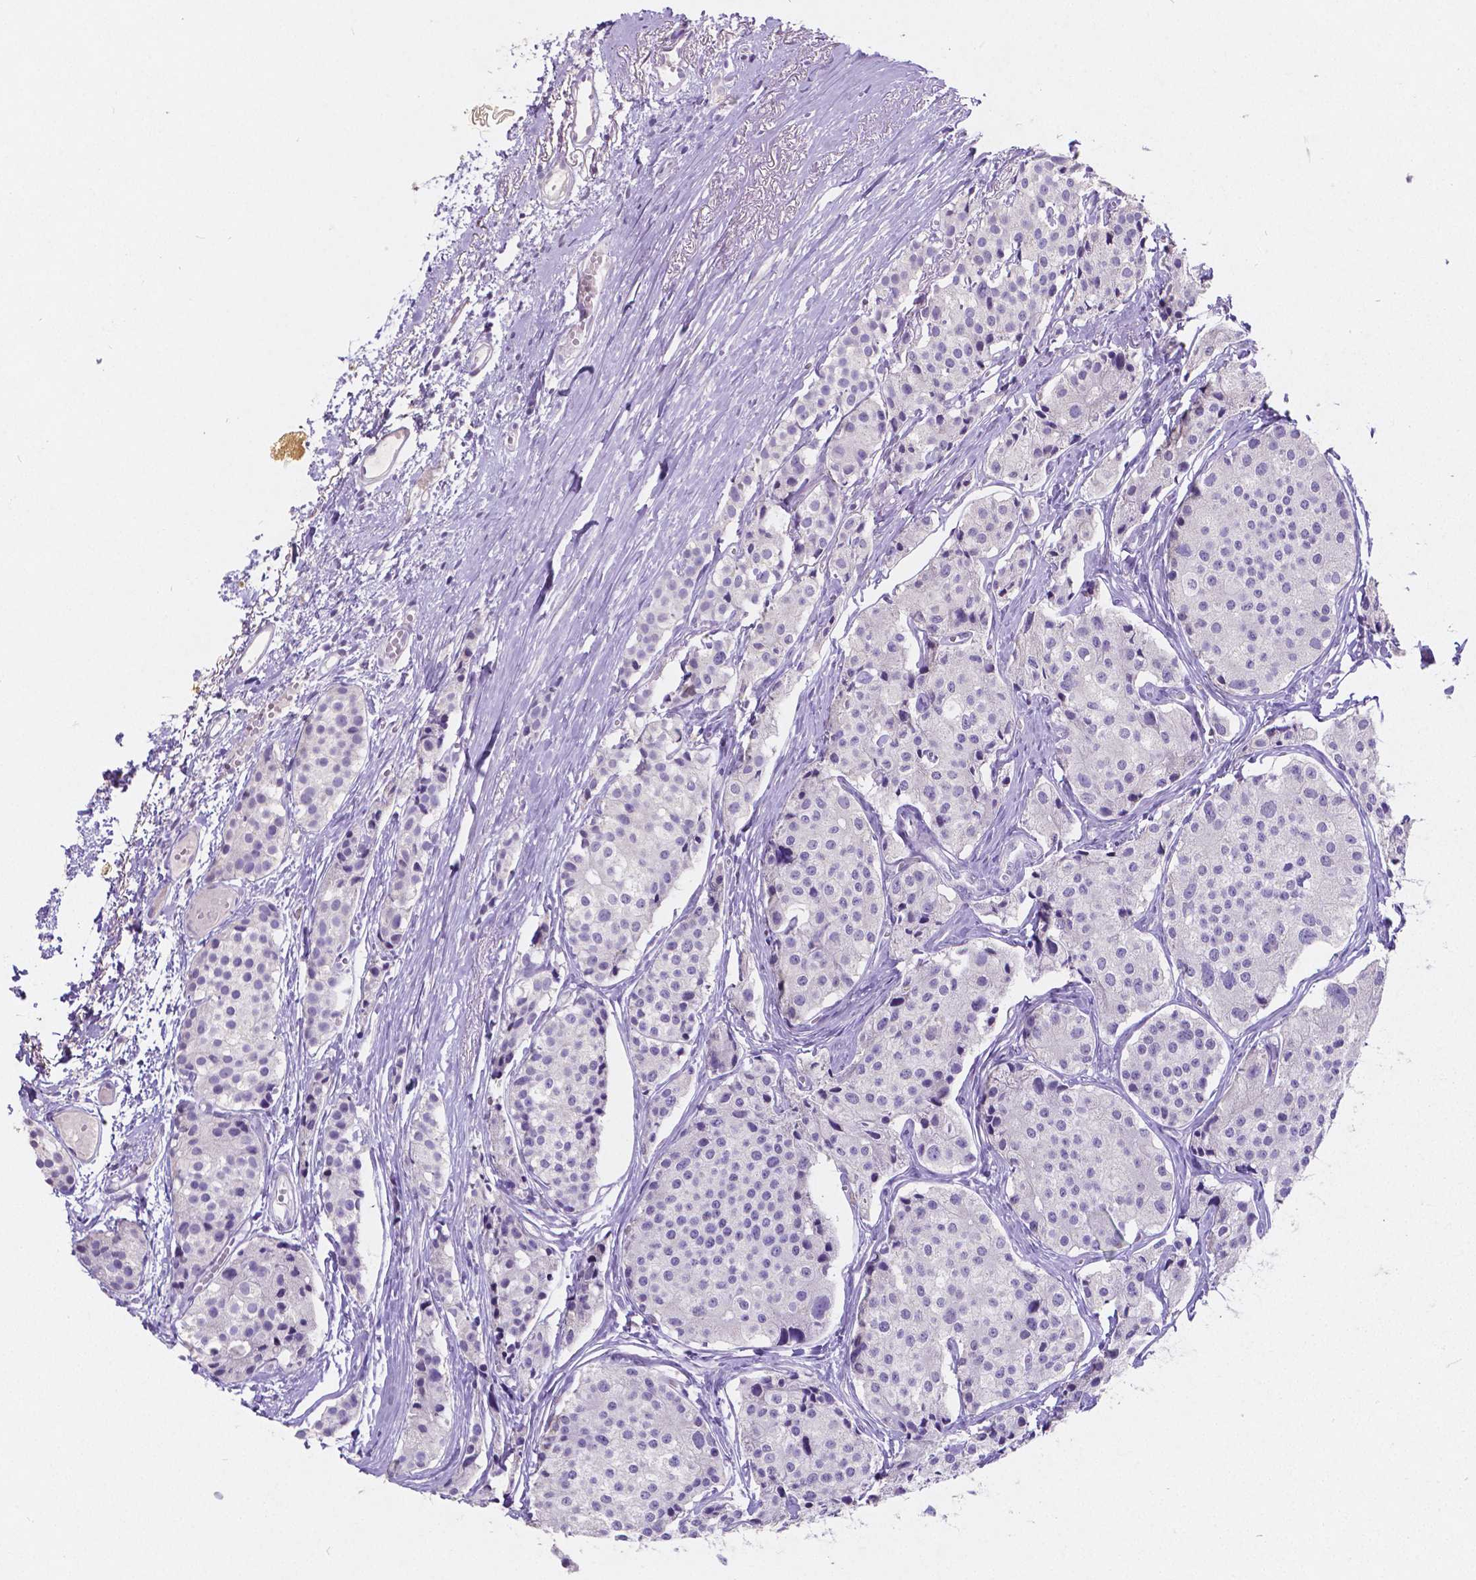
{"staining": {"intensity": "negative", "quantity": "none", "location": "none"}, "tissue": "carcinoid", "cell_type": "Tumor cells", "image_type": "cancer", "snomed": [{"axis": "morphology", "description": "Carcinoid, malignant, NOS"}, {"axis": "topography", "description": "Small intestine"}], "caption": "Immunohistochemistry image of carcinoid stained for a protein (brown), which displays no expression in tumor cells. (DAB (3,3'-diaminobenzidine) immunohistochemistry (IHC), high magnification).", "gene": "SATB2", "patient": {"sex": "female", "age": 65}}